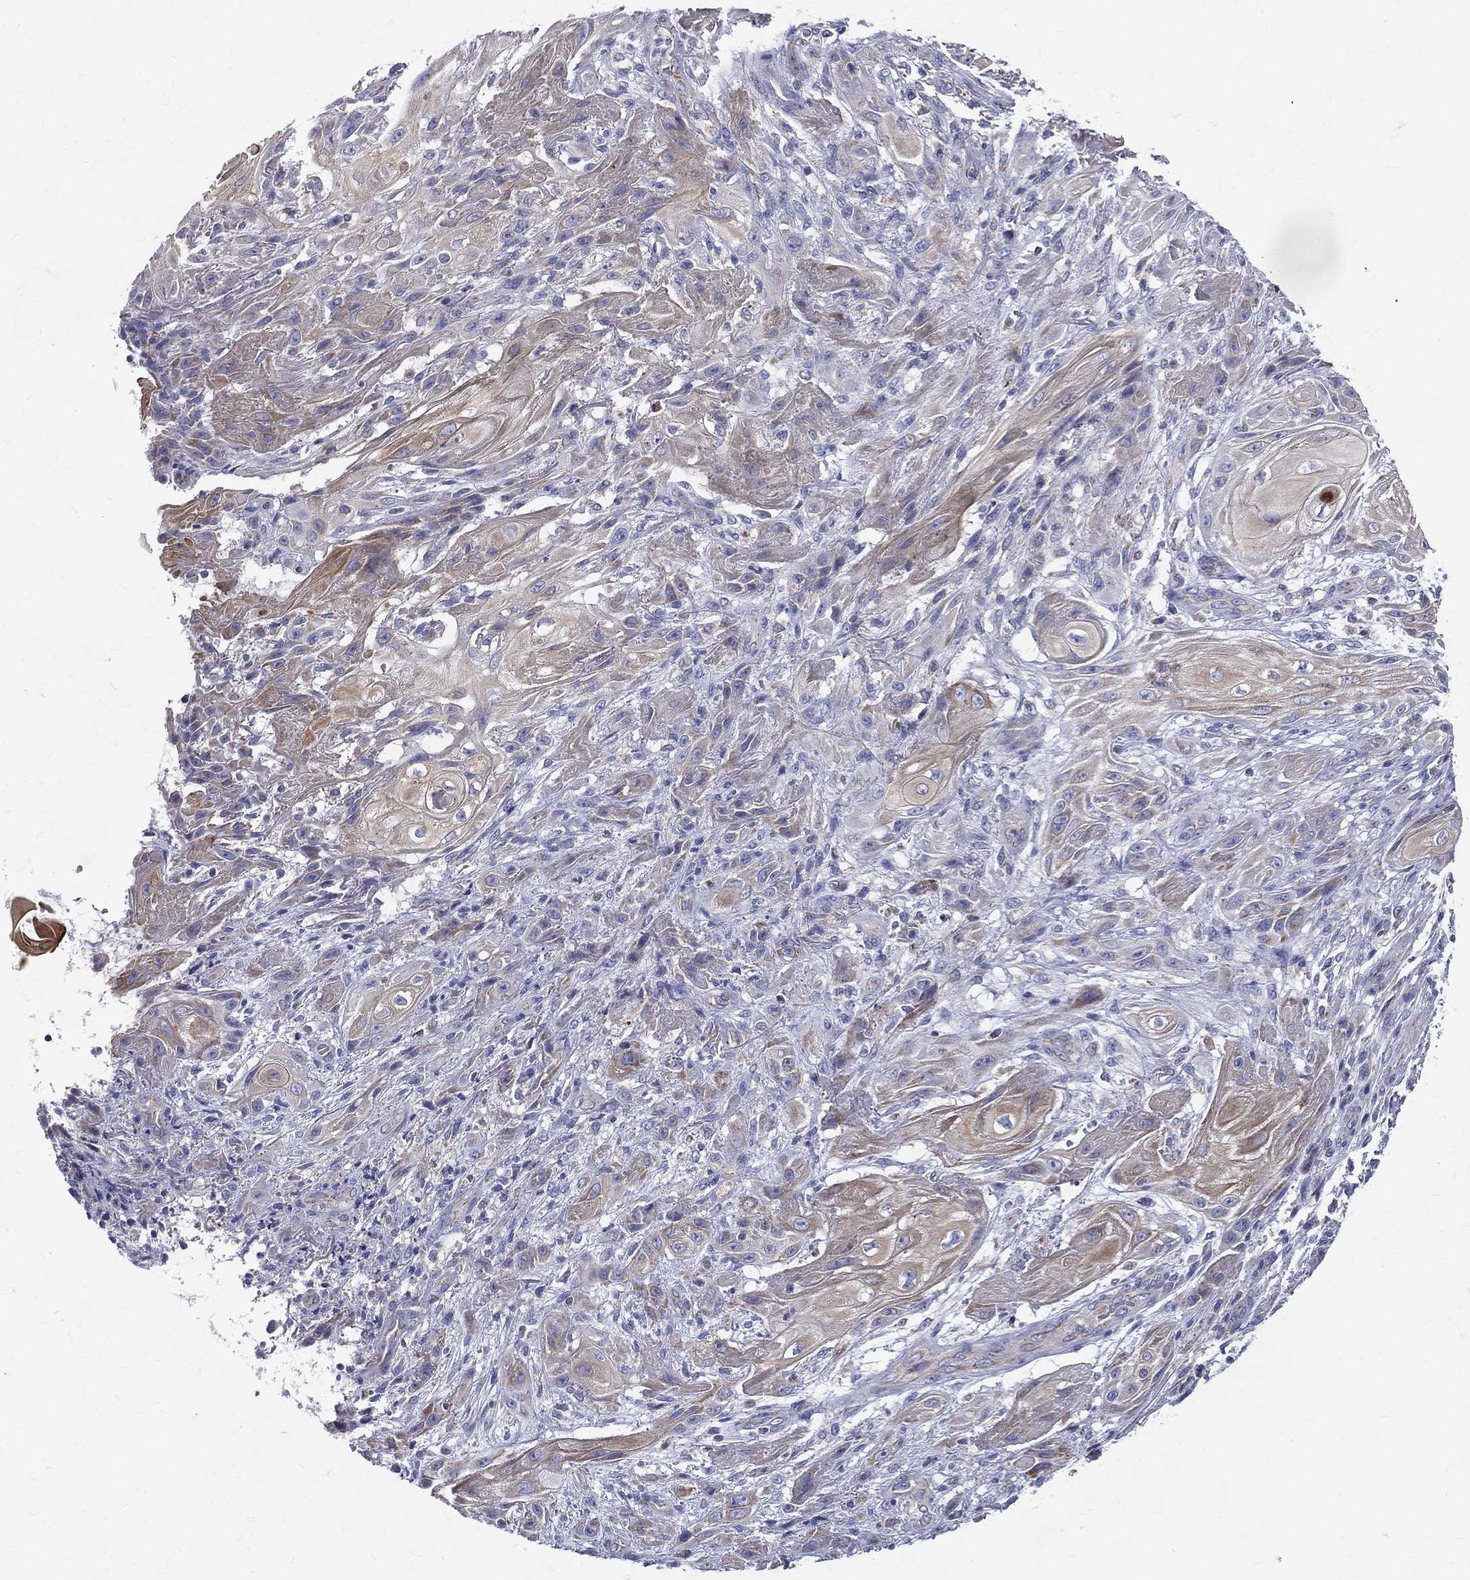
{"staining": {"intensity": "weak", "quantity": ">75%", "location": "cytoplasmic/membranous"}, "tissue": "skin cancer", "cell_type": "Tumor cells", "image_type": "cancer", "snomed": [{"axis": "morphology", "description": "Squamous cell carcinoma, NOS"}, {"axis": "topography", "description": "Skin"}], "caption": "The micrograph reveals staining of skin cancer, revealing weak cytoplasmic/membranous protein positivity (brown color) within tumor cells.", "gene": "PWWP3A", "patient": {"sex": "male", "age": 62}}